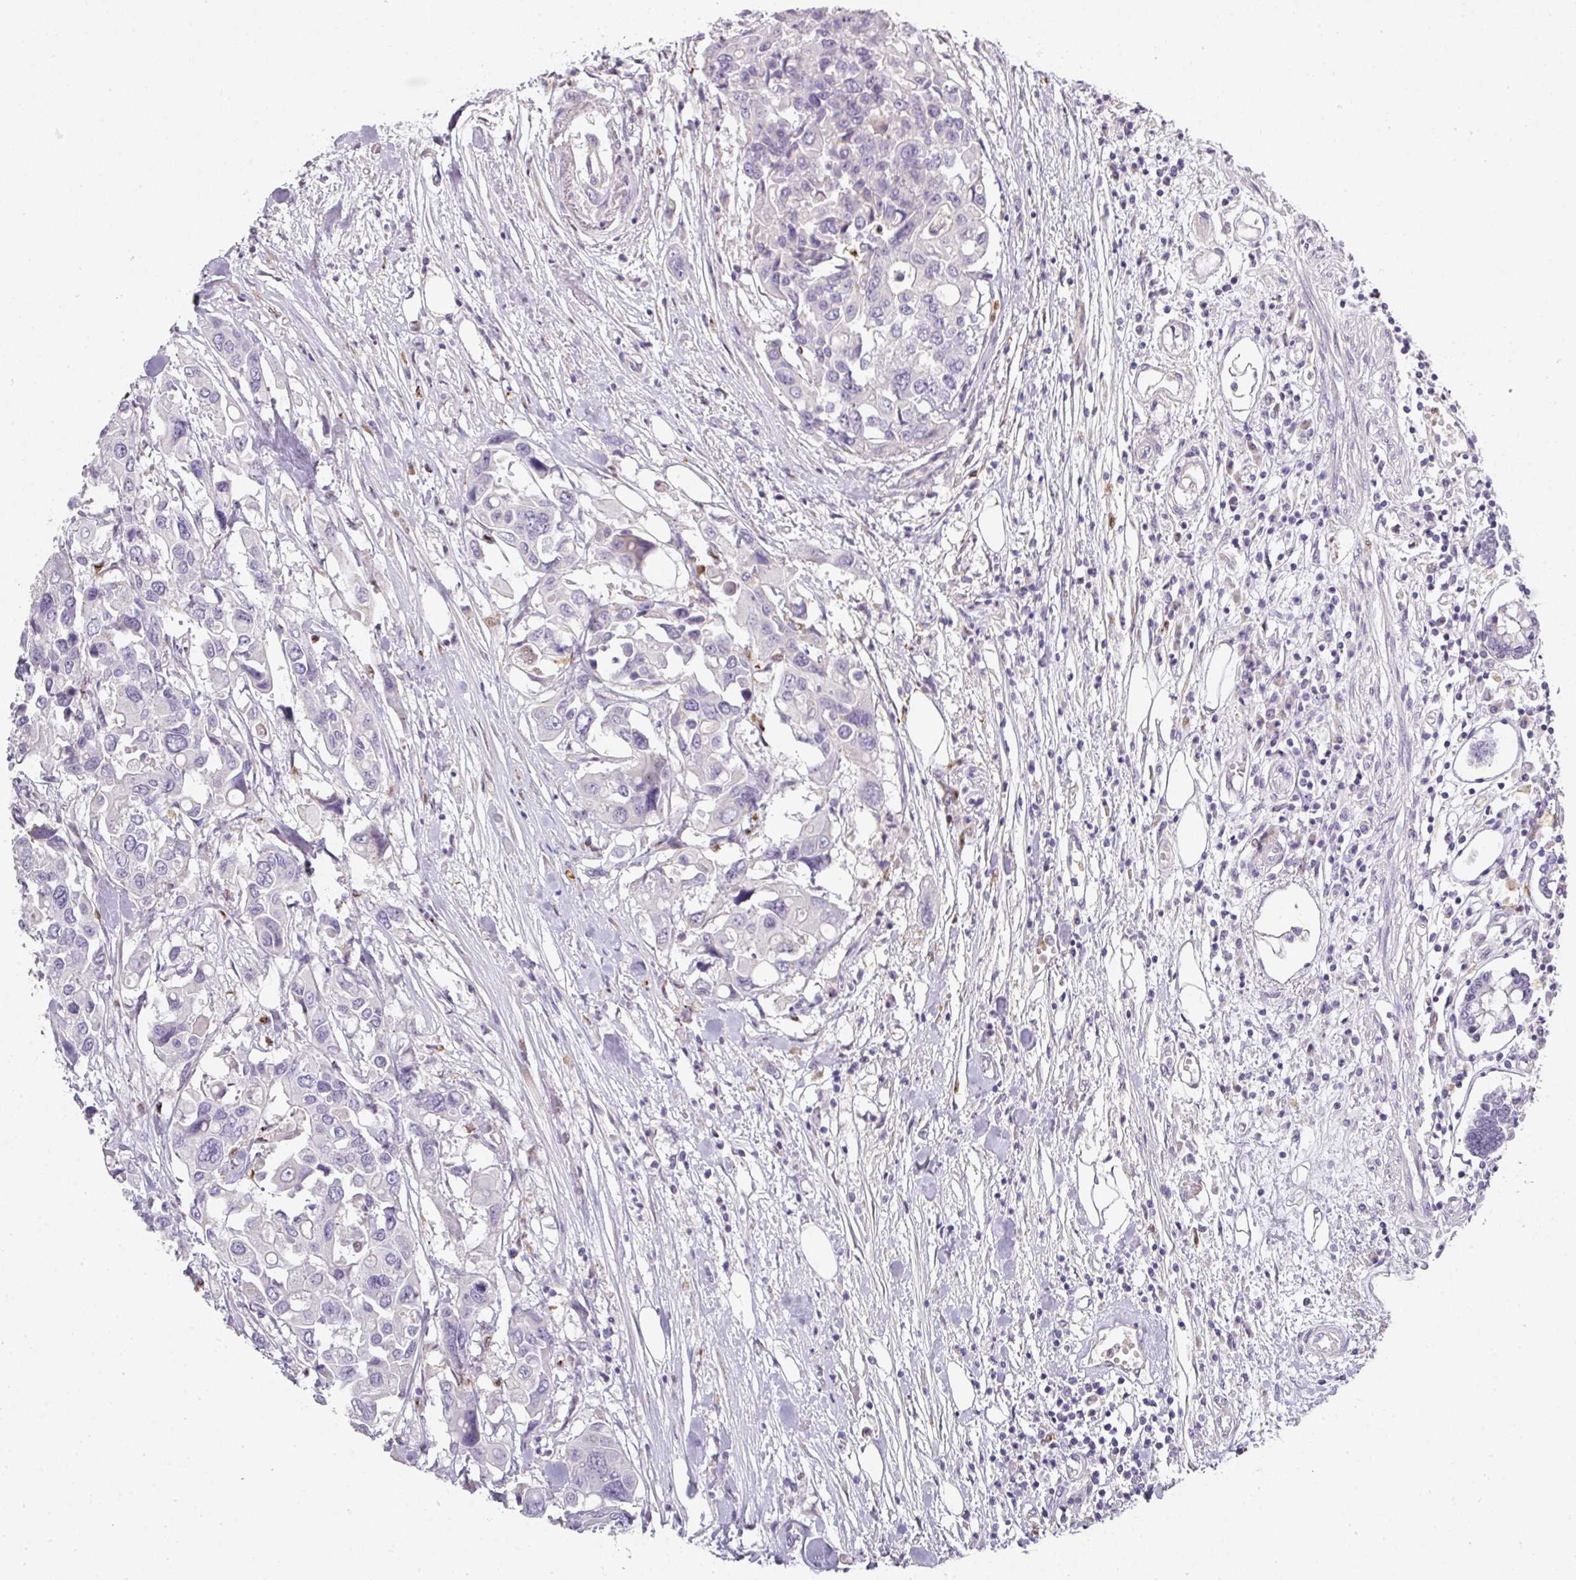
{"staining": {"intensity": "negative", "quantity": "none", "location": "none"}, "tissue": "colorectal cancer", "cell_type": "Tumor cells", "image_type": "cancer", "snomed": [{"axis": "morphology", "description": "Adenocarcinoma, NOS"}, {"axis": "topography", "description": "Colon"}], "caption": "A histopathology image of human colorectal adenocarcinoma is negative for staining in tumor cells. Brightfield microscopy of immunohistochemistry stained with DAB (brown) and hematoxylin (blue), captured at high magnification.", "gene": "HHEX", "patient": {"sex": "male", "age": 77}}